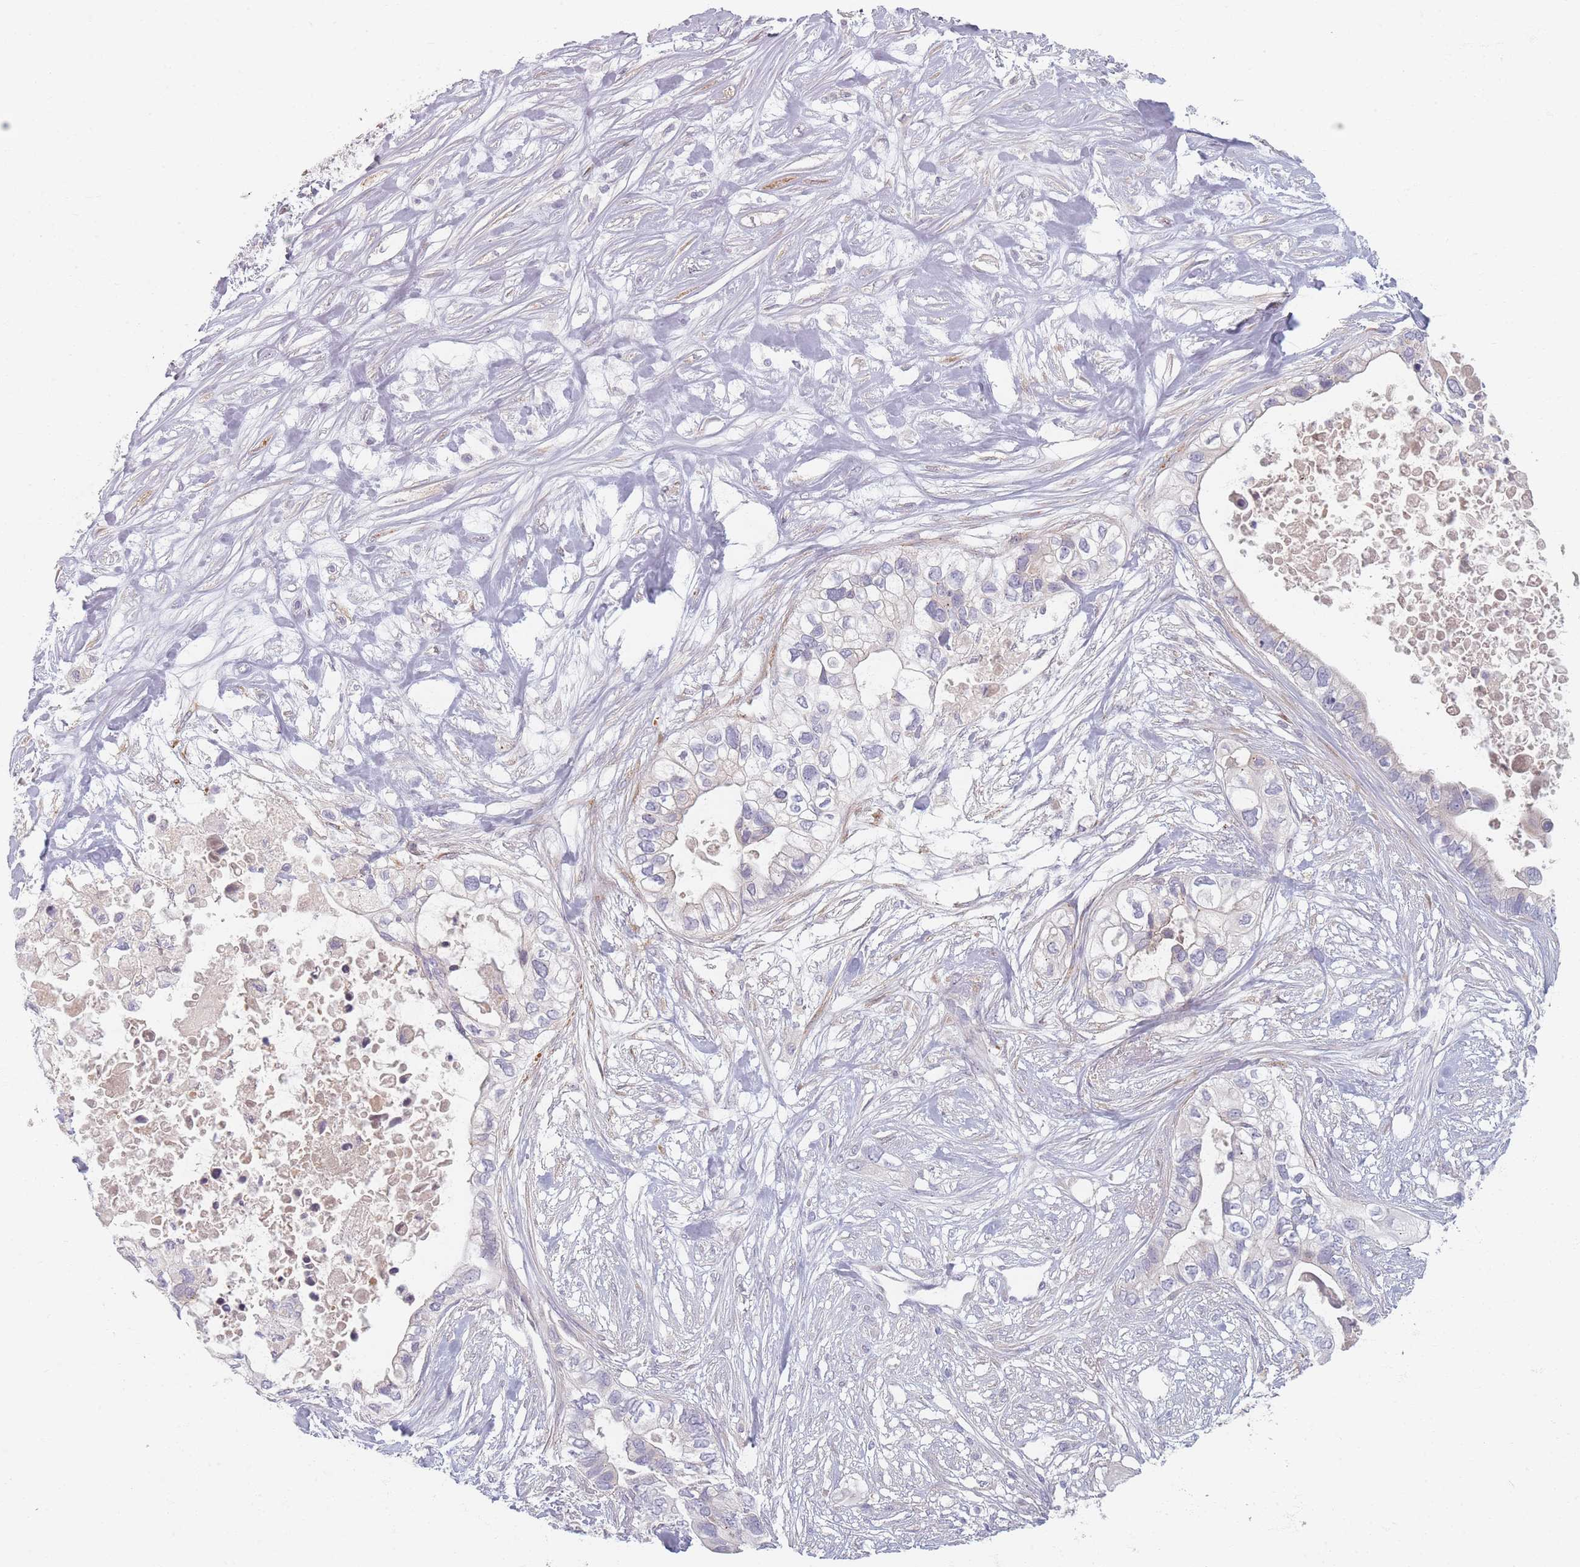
{"staining": {"intensity": "negative", "quantity": "none", "location": "none"}, "tissue": "pancreatic cancer", "cell_type": "Tumor cells", "image_type": "cancer", "snomed": [{"axis": "morphology", "description": "Adenocarcinoma, NOS"}, {"axis": "topography", "description": "Pancreas"}], "caption": "Tumor cells are negative for brown protein staining in pancreatic cancer.", "gene": "TMOD1", "patient": {"sex": "female", "age": 63}}